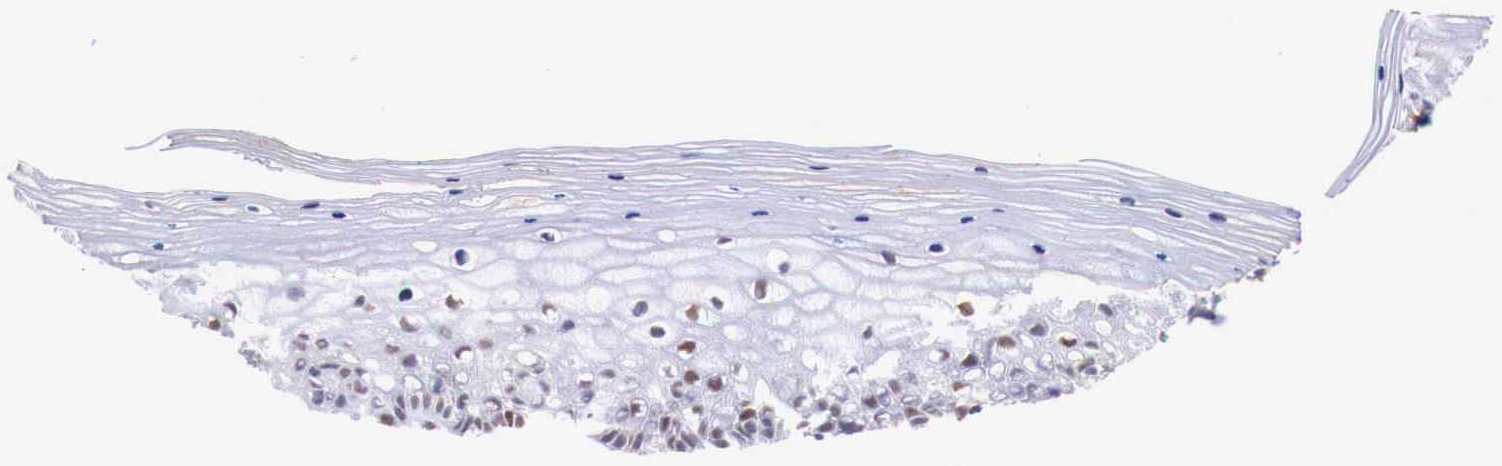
{"staining": {"intensity": "weak", "quantity": "<25%", "location": "cytoplasmic/membranous,nuclear"}, "tissue": "vagina", "cell_type": "Squamous epithelial cells", "image_type": "normal", "snomed": [{"axis": "morphology", "description": "Normal tissue, NOS"}, {"axis": "topography", "description": "Vagina"}], "caption": "Photomicrograph shows no significant protein positivity in squamous epithelial cells of normal vagina.", "gene": "PABIR2", "patient": {"sex": "female", "age": 46}}